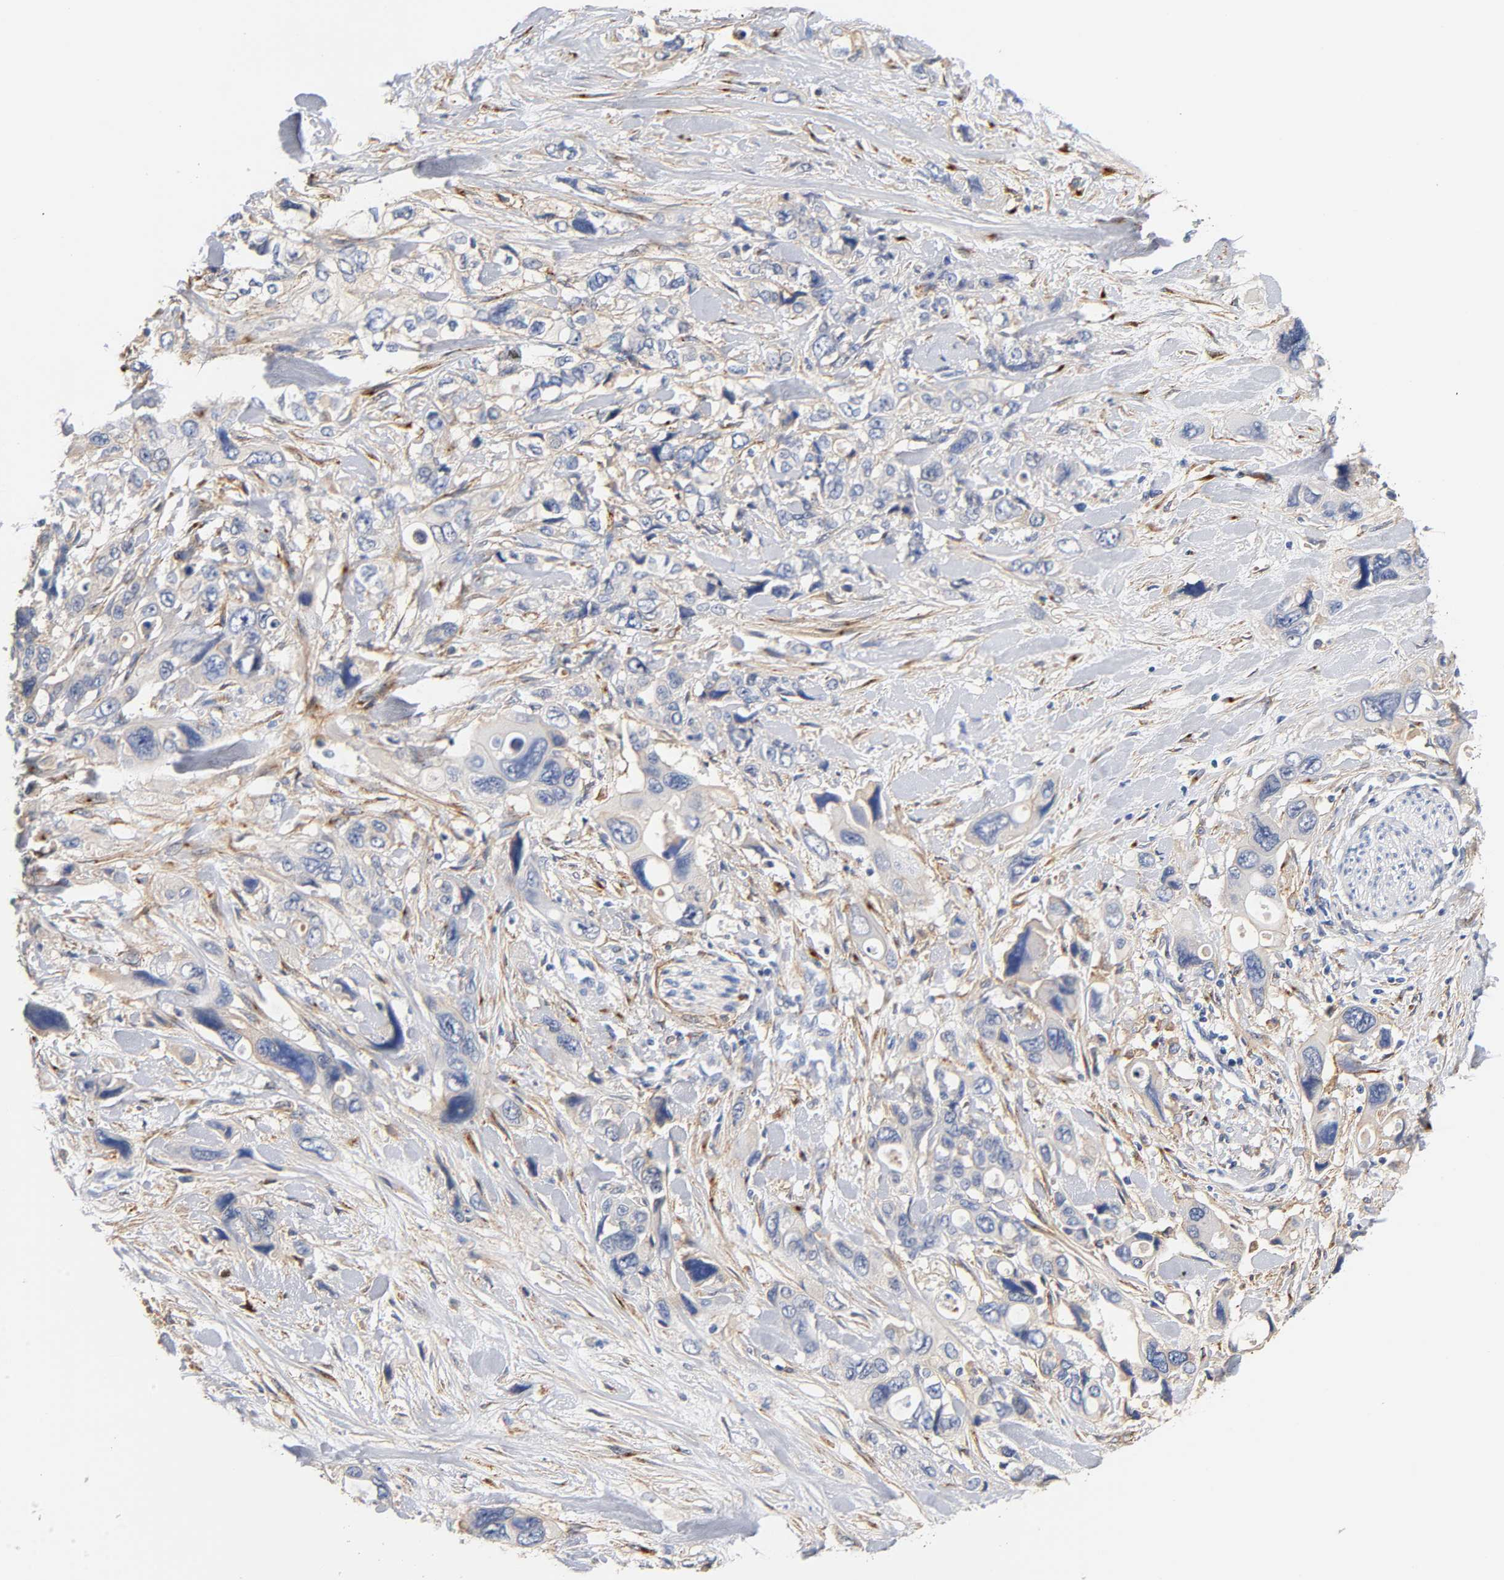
{"staining": {"intensity": "negative", "quantity": "none", "location": "none"}, "tissue": "pancreatic cancer", "cell_type": "Tumor cells", "image_type": "cancer", "snomed": [{"axis": "morphology", "description": "Adenocarcinoma, NOS"}, {"axis": "topography", "description": "Pancreas"}], "caption": "Tumor cells are negative for protein expression in human pancreatic cancer (adenocarcinoma).", "gene": "LRP1", "patient": {"sex": "male", "age": 46}}